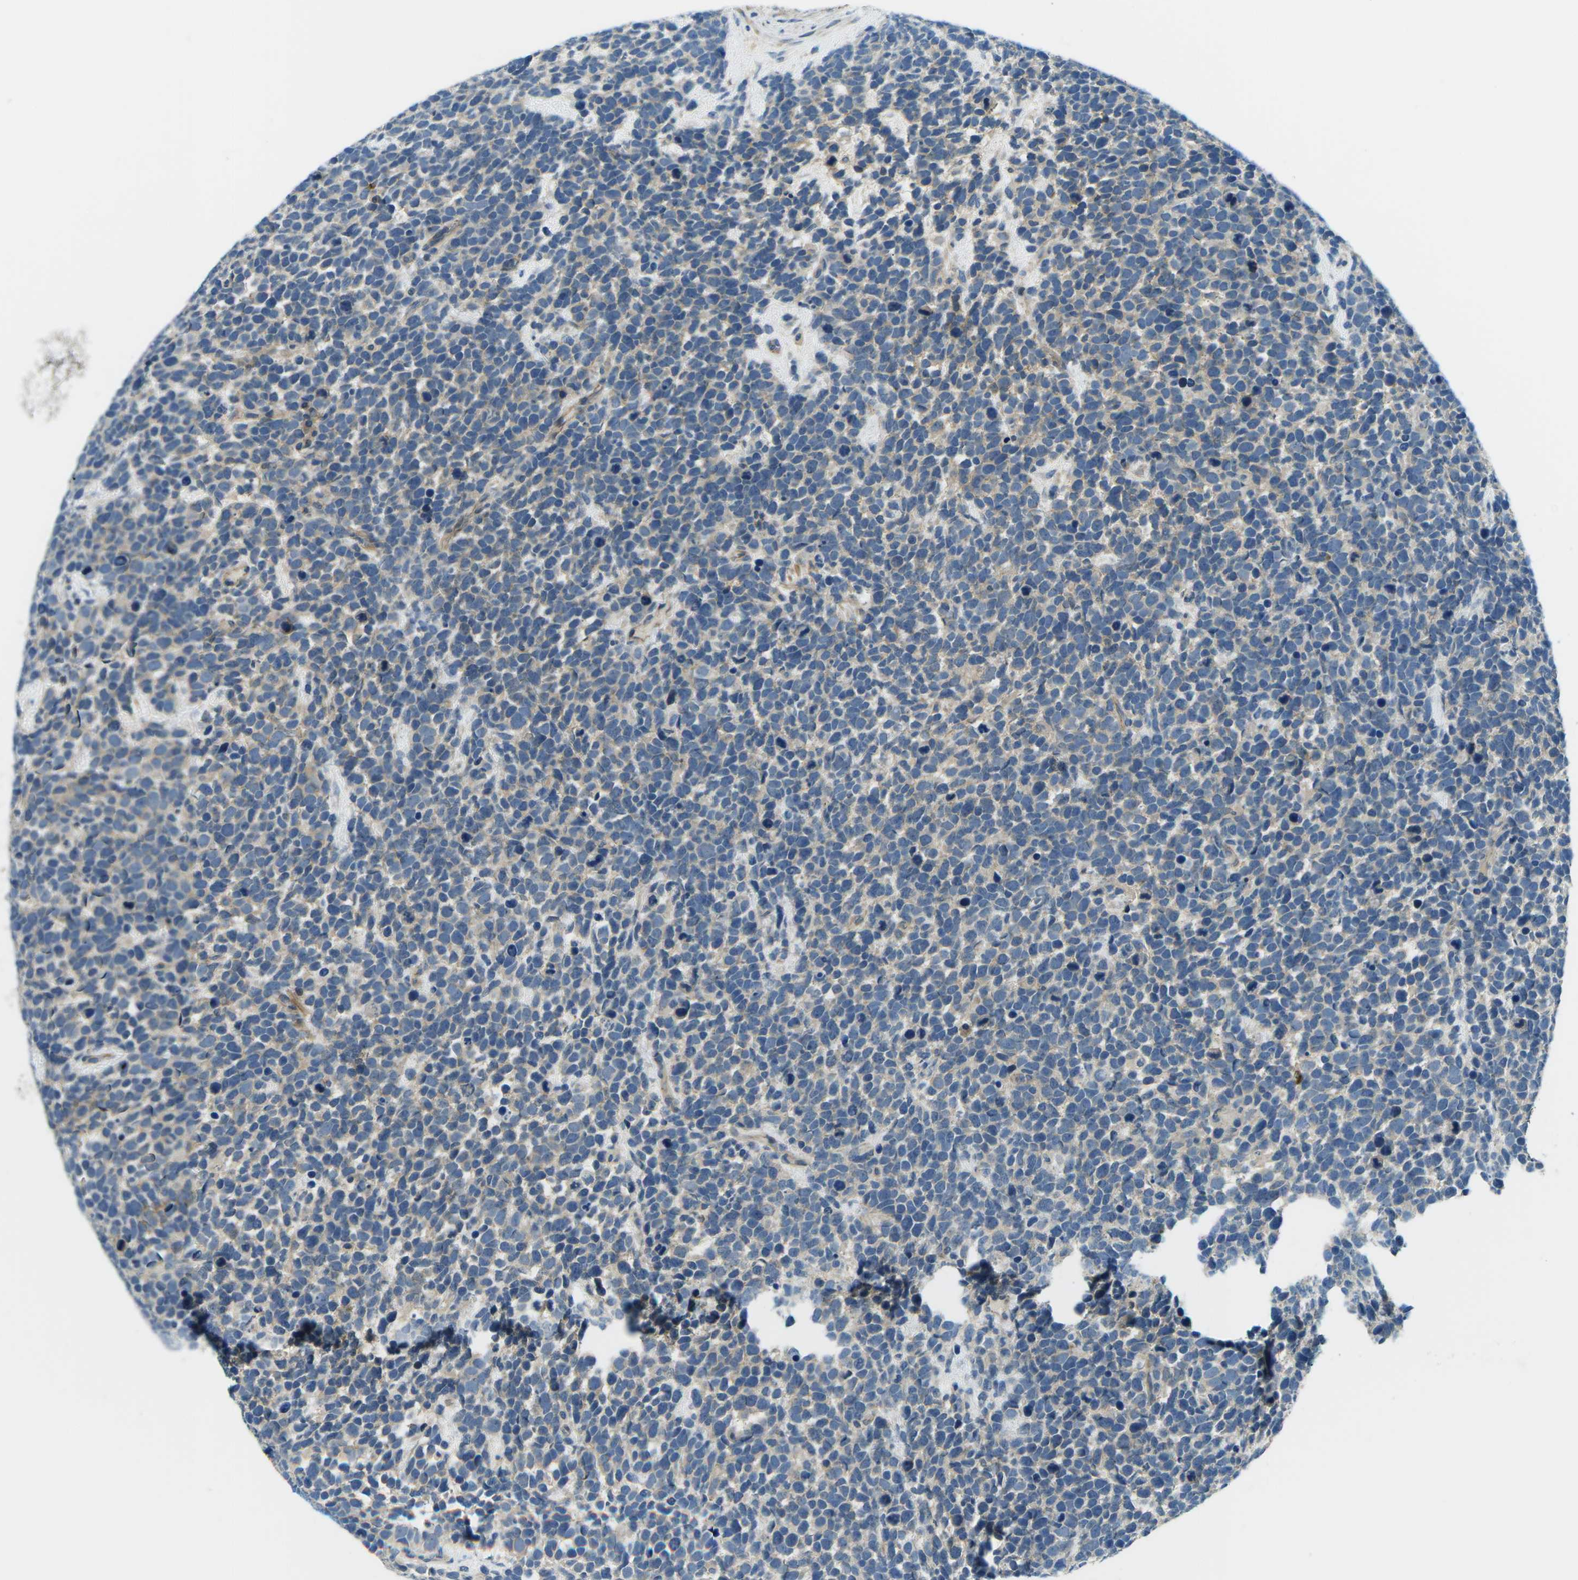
{"staining": {"intensity": "negative", "quantity": "none", "location": "none"}, "tissue": "urothelial cancer", "cell_type": "Tumor cells", "image_type": "cancer", "snomed": [{"axis": "morphology", "description": "Urothelial carcinoma, High grade"}, {"axis": "topography", "description": "Urinary bladder"}], "caption": "Immunohistochemical staining of urothelial cancer reveals no significant positivity in tumor cells.", "gene": "CTNND1", "patient": {"sex": "female", "age": 82}}